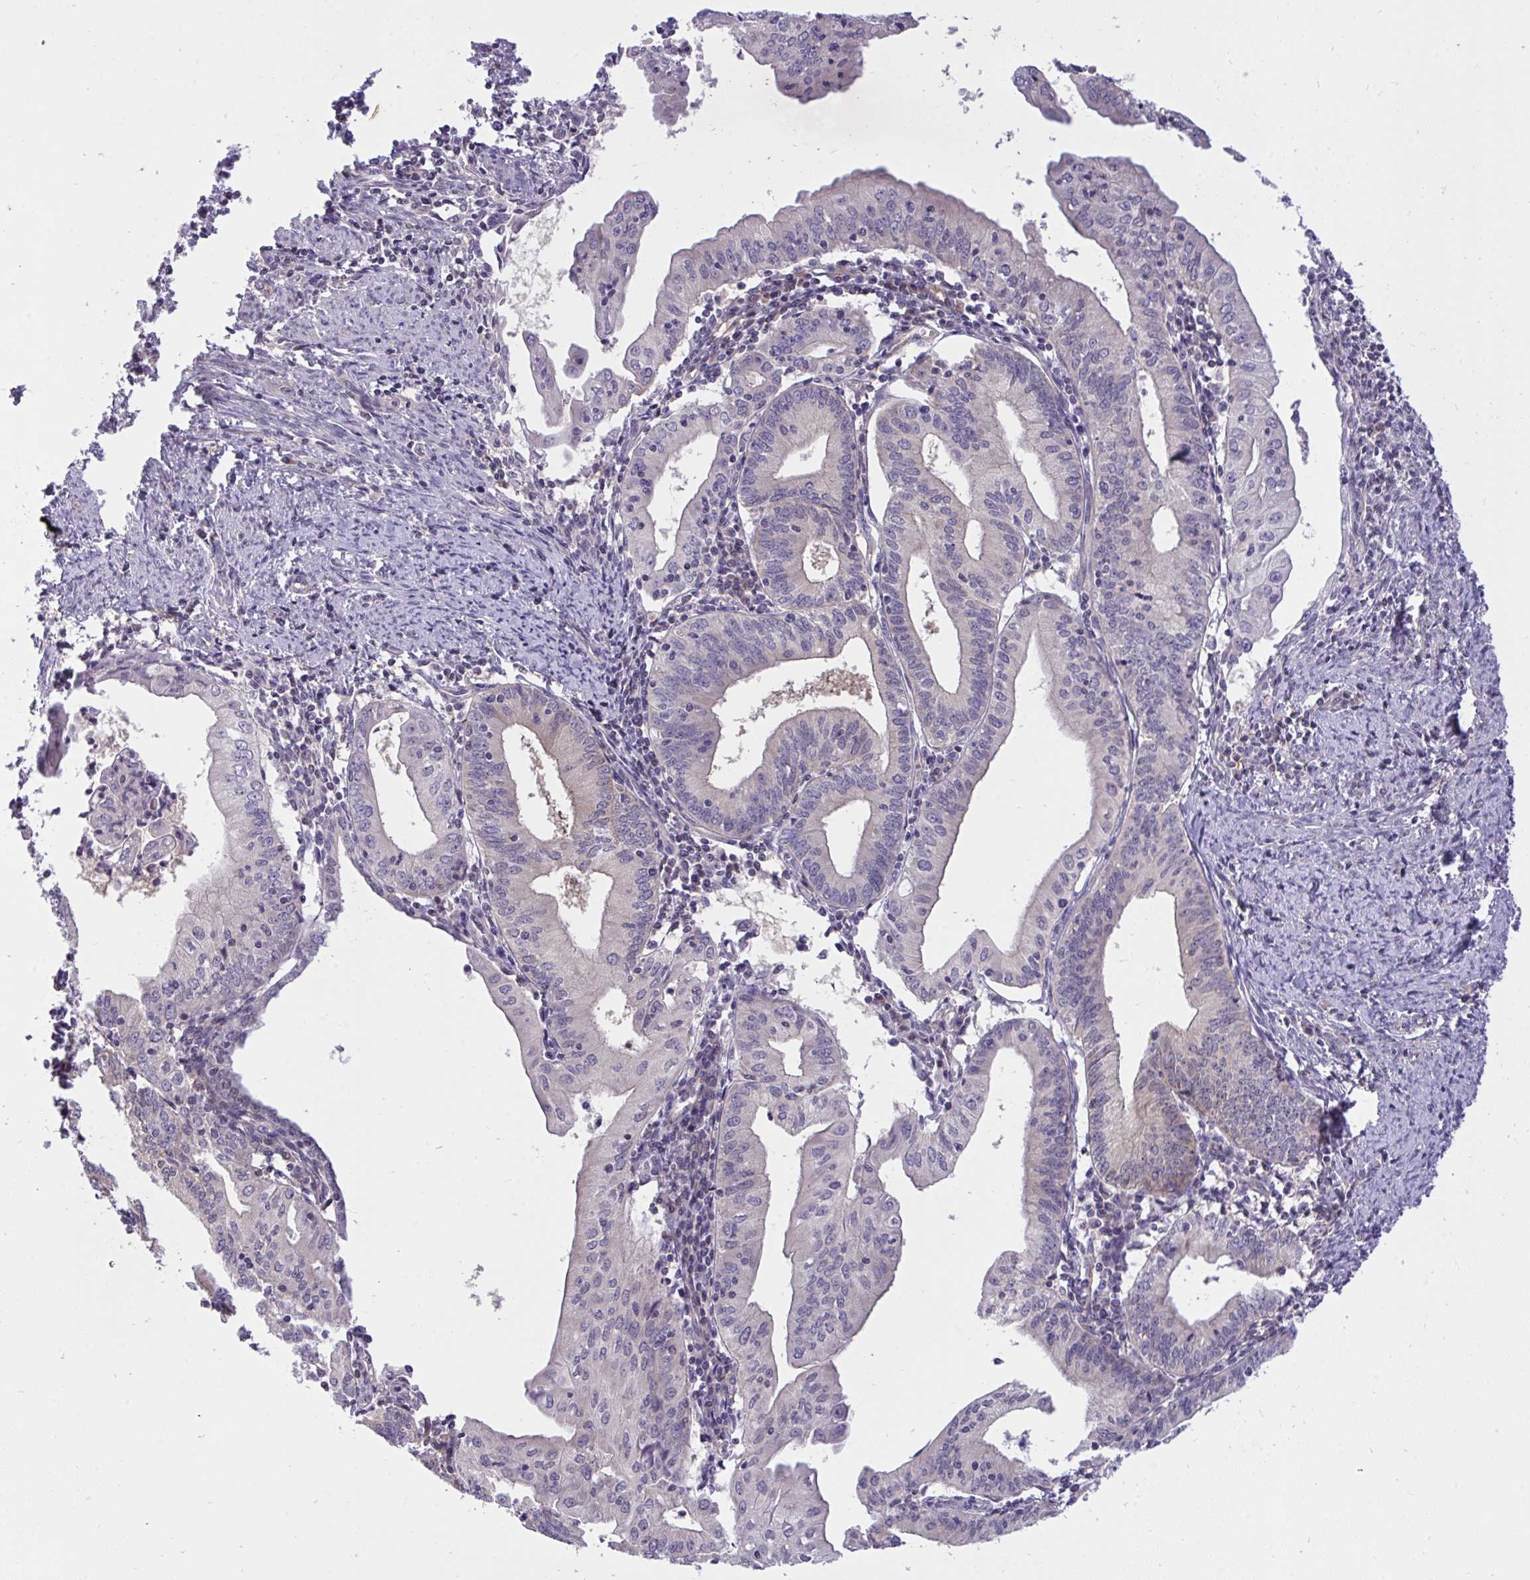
{"staining": {"intensity": "negative", "quantity": "none", "location": "none"}, "tissue": "endometrial cancer", "cell_type": "Tumor cells", "image_type": "cancer", "snomed": [{"axis": "morphology", "description": "Adenocarcinoma, NOS"}, {"axis": "topography", "description": "Endometrium"}], "caption": "Endometrial adenocarcinoma was stained to show a protein in brown. There is no significant positivity in tumor cells. (DAB immunohistochemistry with hematoxylin counter stain).", "gene": "C19orf54", "patient": {"sex": "female", "age": 60}}